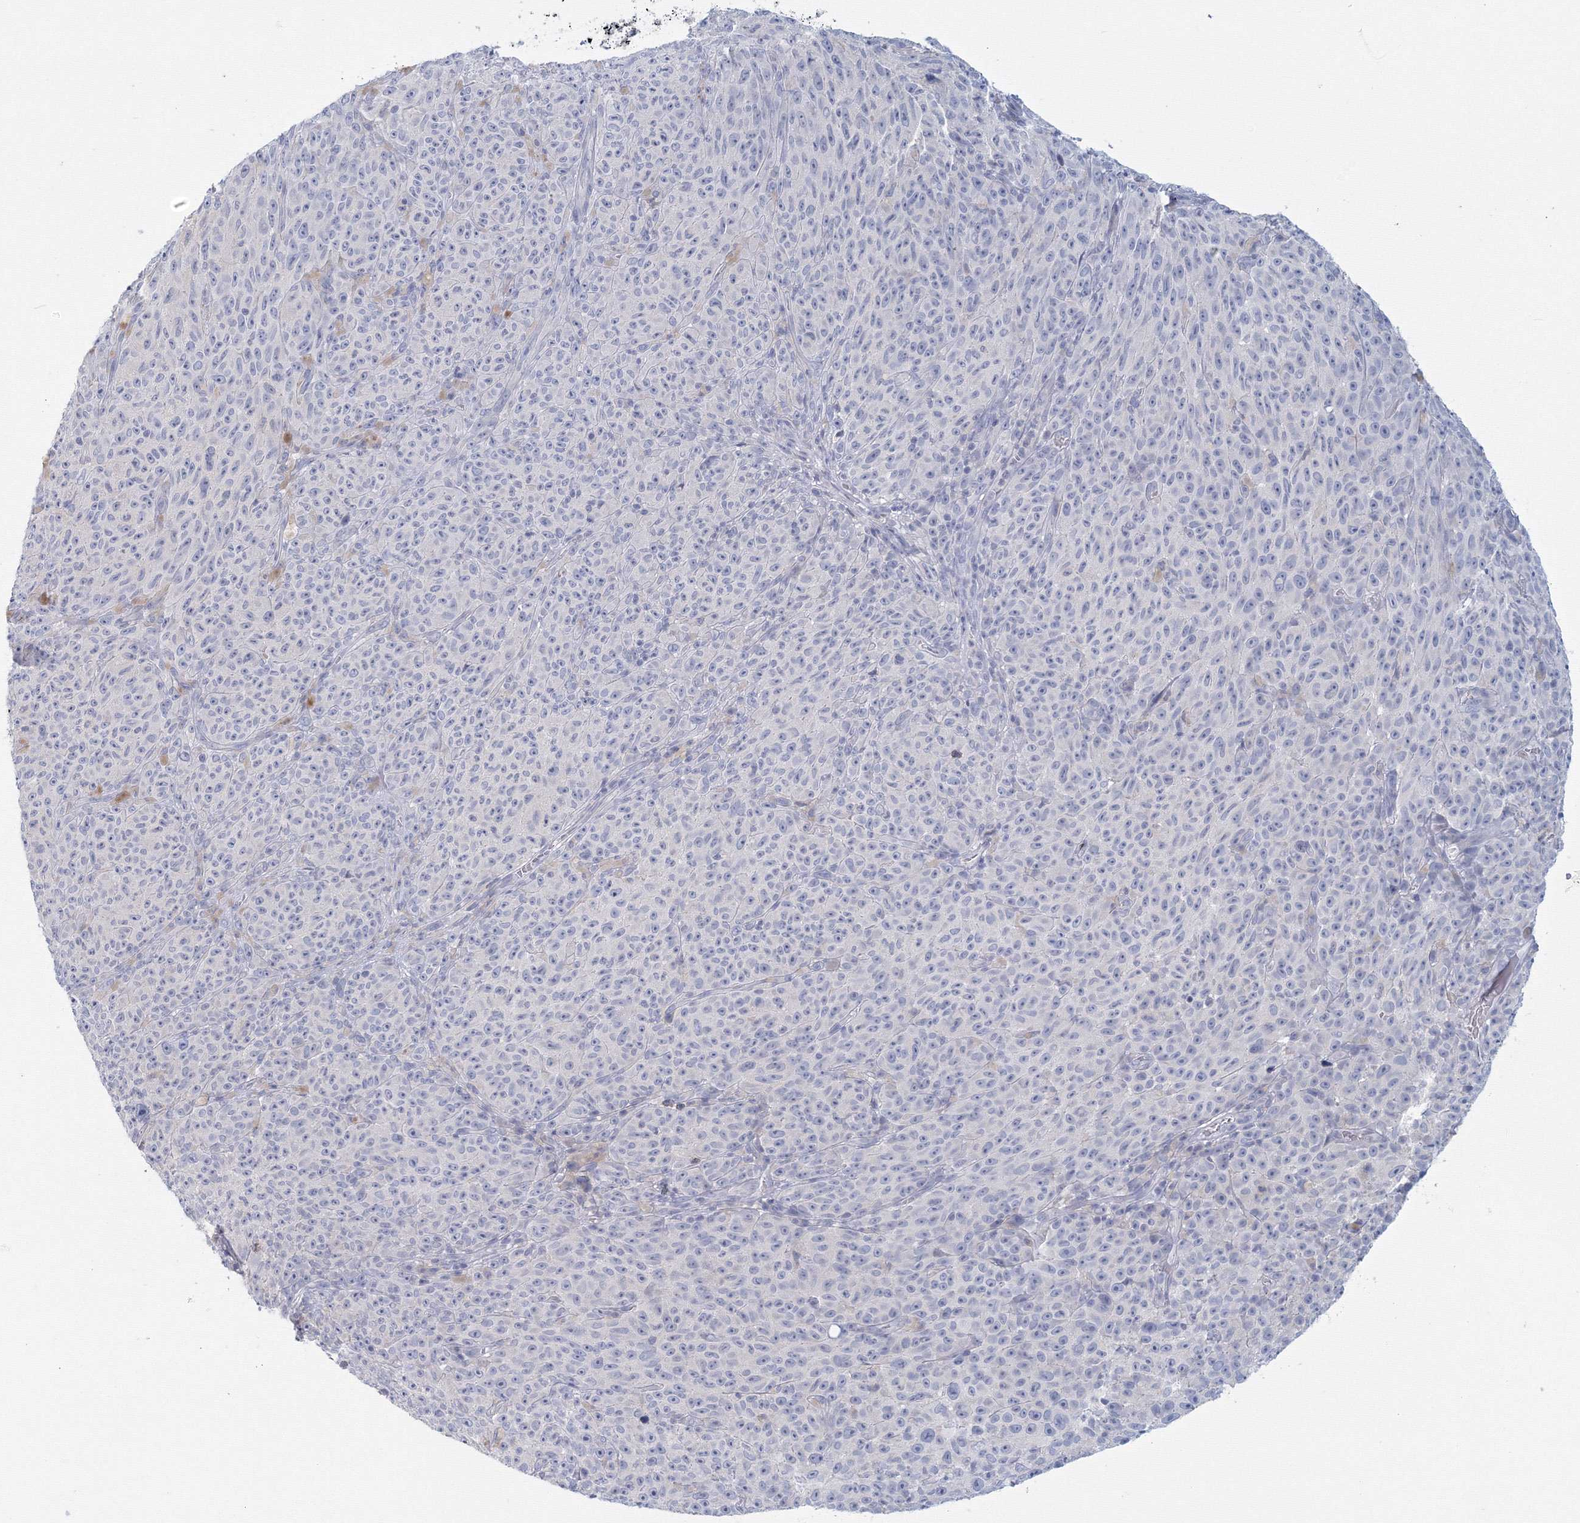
{"staining": {"intensity": "negative", "quantity": "none", "location": "none"}, "tissue": "melanoma", "cell_type": "Tumor cells", "image_type": "cancer", "snomed": [{"axis": "morphology", "description": "Malignant melanoma, NOS"}, {"axis": "topography", "description": "Skin"}], "caption": "This is an immunohistochemistry (IHC) histopathology image of human malignant melanoma. There is no staining in tumor cells.", "gene": "TACC2", "patient": {"sex": "female", "age": 82}}